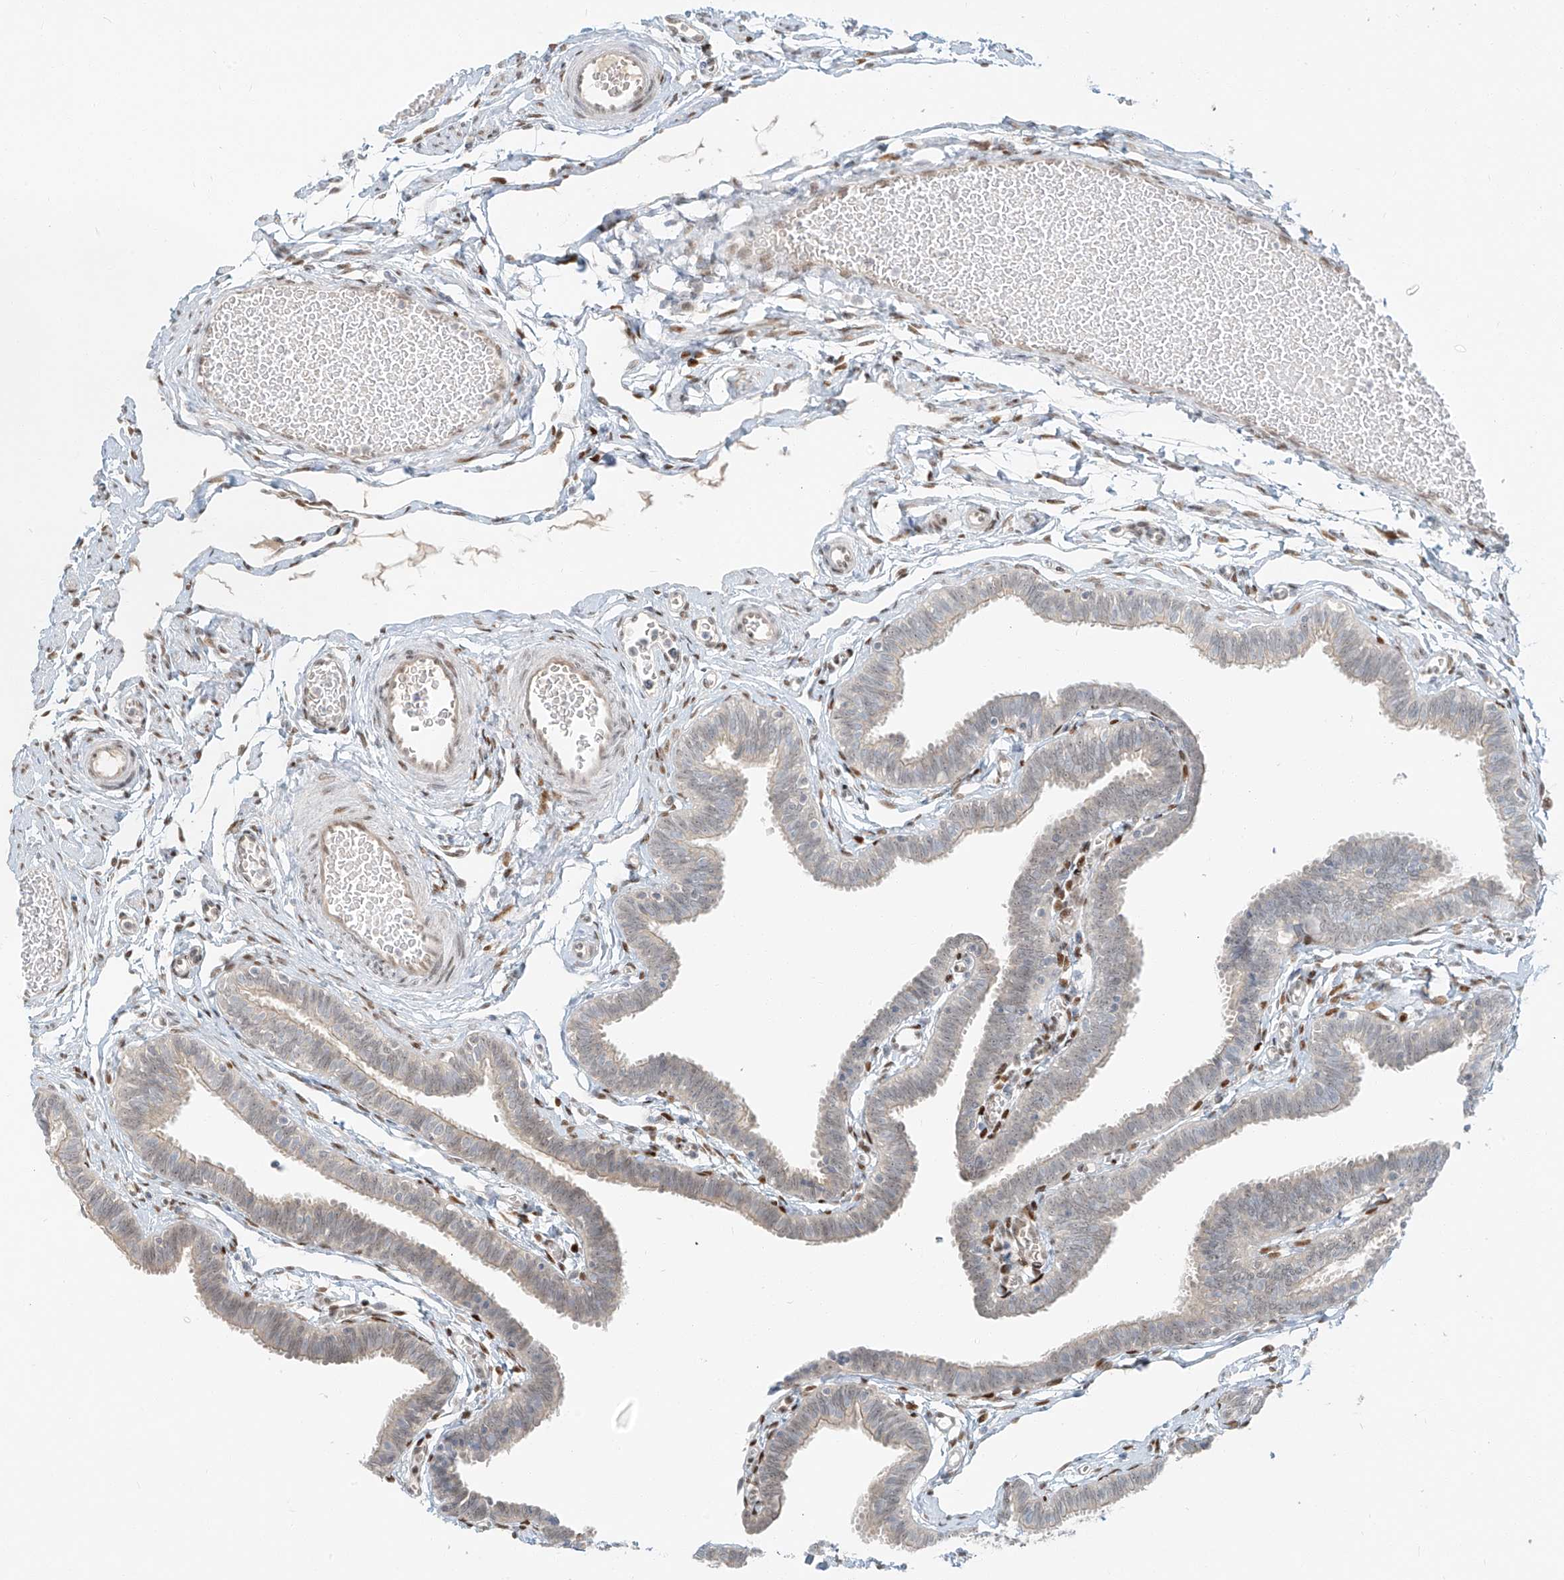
{"staining": {"intensity": "weak", "quantity": "<25%", "location": "cytoplasmic/membranous"}, "tissue": "fallopian tube", "cell_type": "Glandular cells", "image_type": "normal", "snomed": [{"axis": "morphology", "description": "Normal tissue, NOS"}, {"axis": "topography", "description": "Fallopian tube"}, {"axis": "topography", "description": "Ovary"}], "caption": "A histopathology image of human fallopian tube is negative for staining in glandular cells. The staining is performed using DAB (3,3'-diaminobenzidine) brown chromogen with nuclei counter-stained in using hematoxylin.", "gene": "ZNF774", "patient": {"sex": "female", "age": 23}}